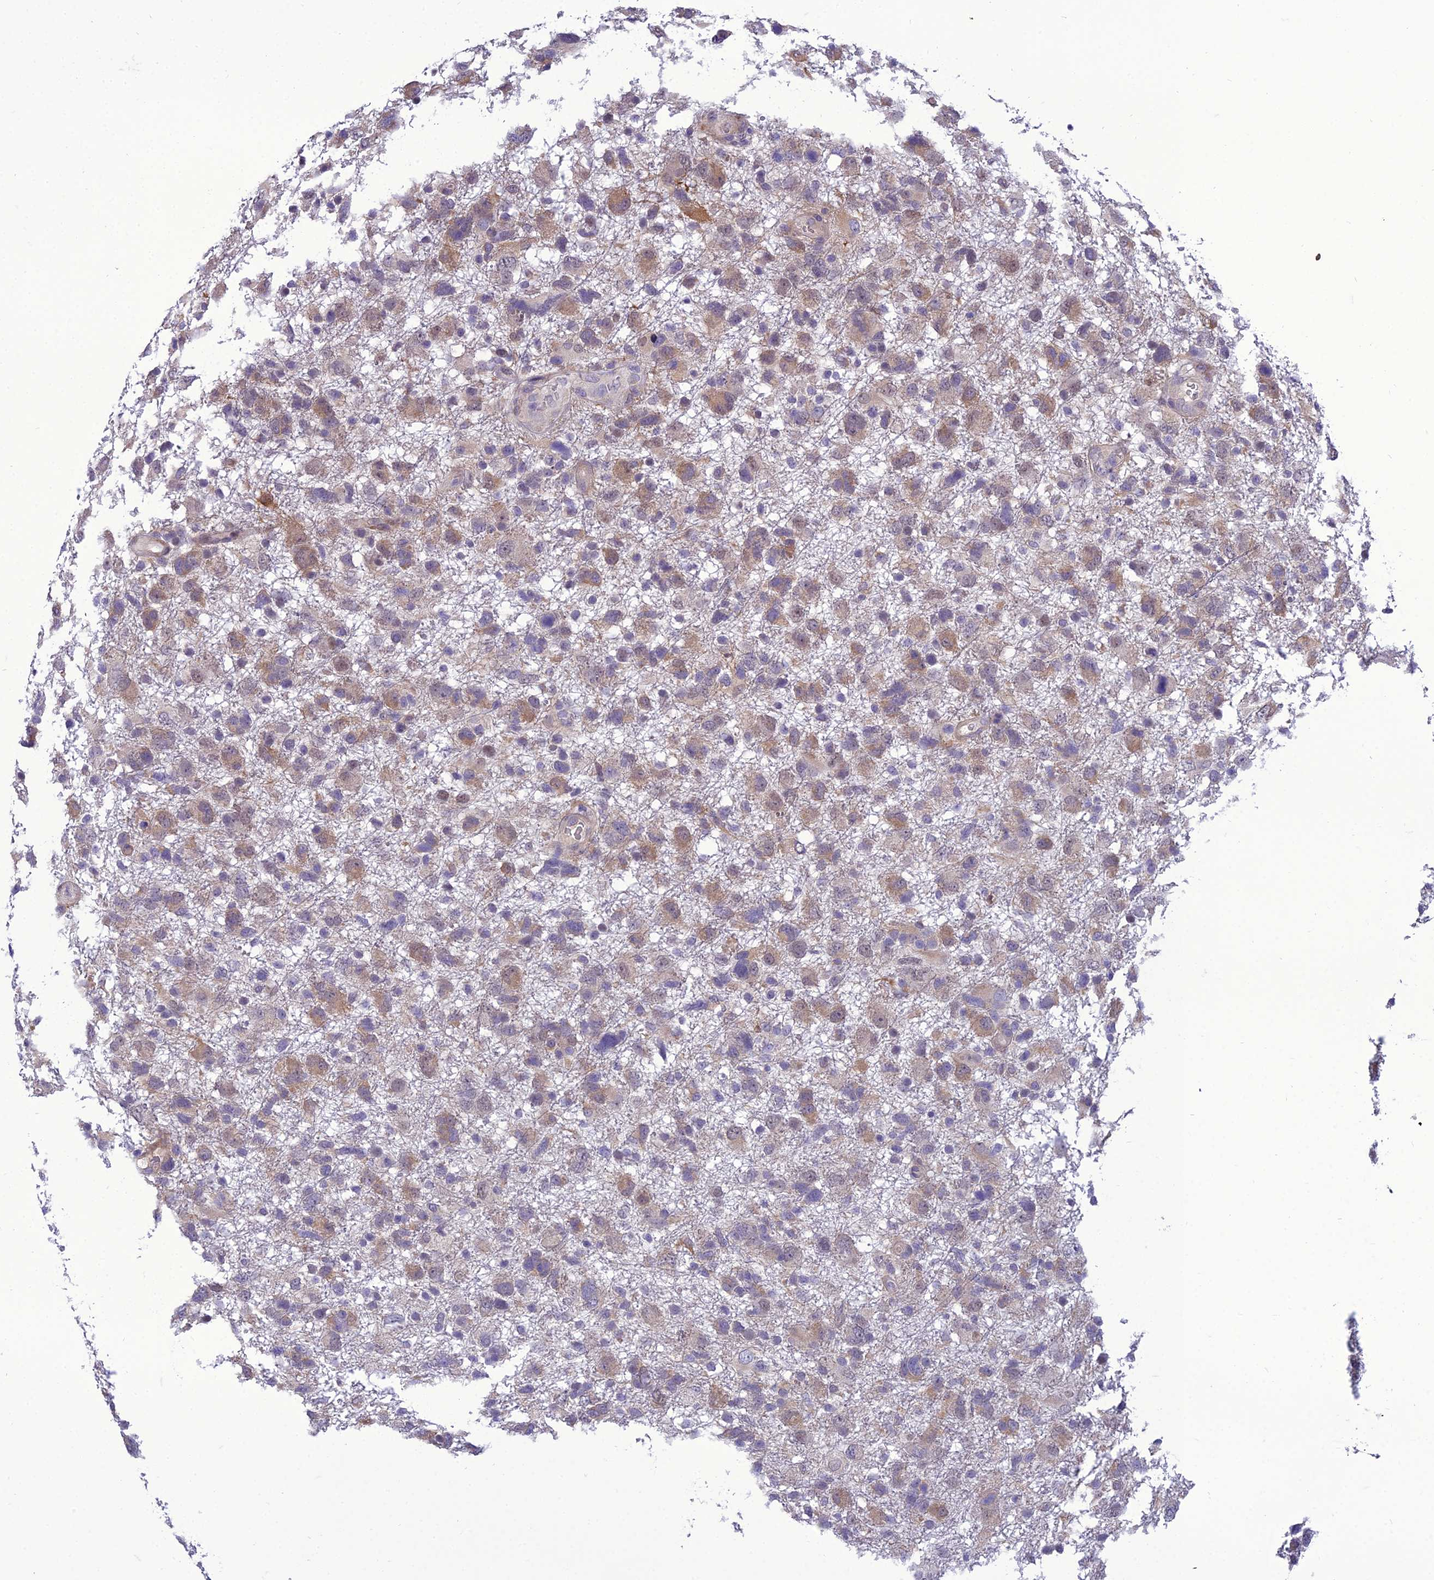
{"staining": {"intensity": "weak", "quantity": ">75%", "location": "cytoplasmic/membranous"}, "tissue": "glioma", "cell_type": "Tumor cells", "image_type": "cancer", "snomed": [{"axis": "morphology", "description": "Glioma, malignant, High grade"}, {"axis": "topography", "description": "Brain"}], "caption": "Immunohistochemical staining of malignant high-grade glioma displays low levels of weak cytoplasmic/membranous protein staining in approximately >75% of tumor cells. The protein is shown in brown color, while the nuclei are stained blue.", "gene": "GAB4", "patient": {"sex": "male", "age": 61}}